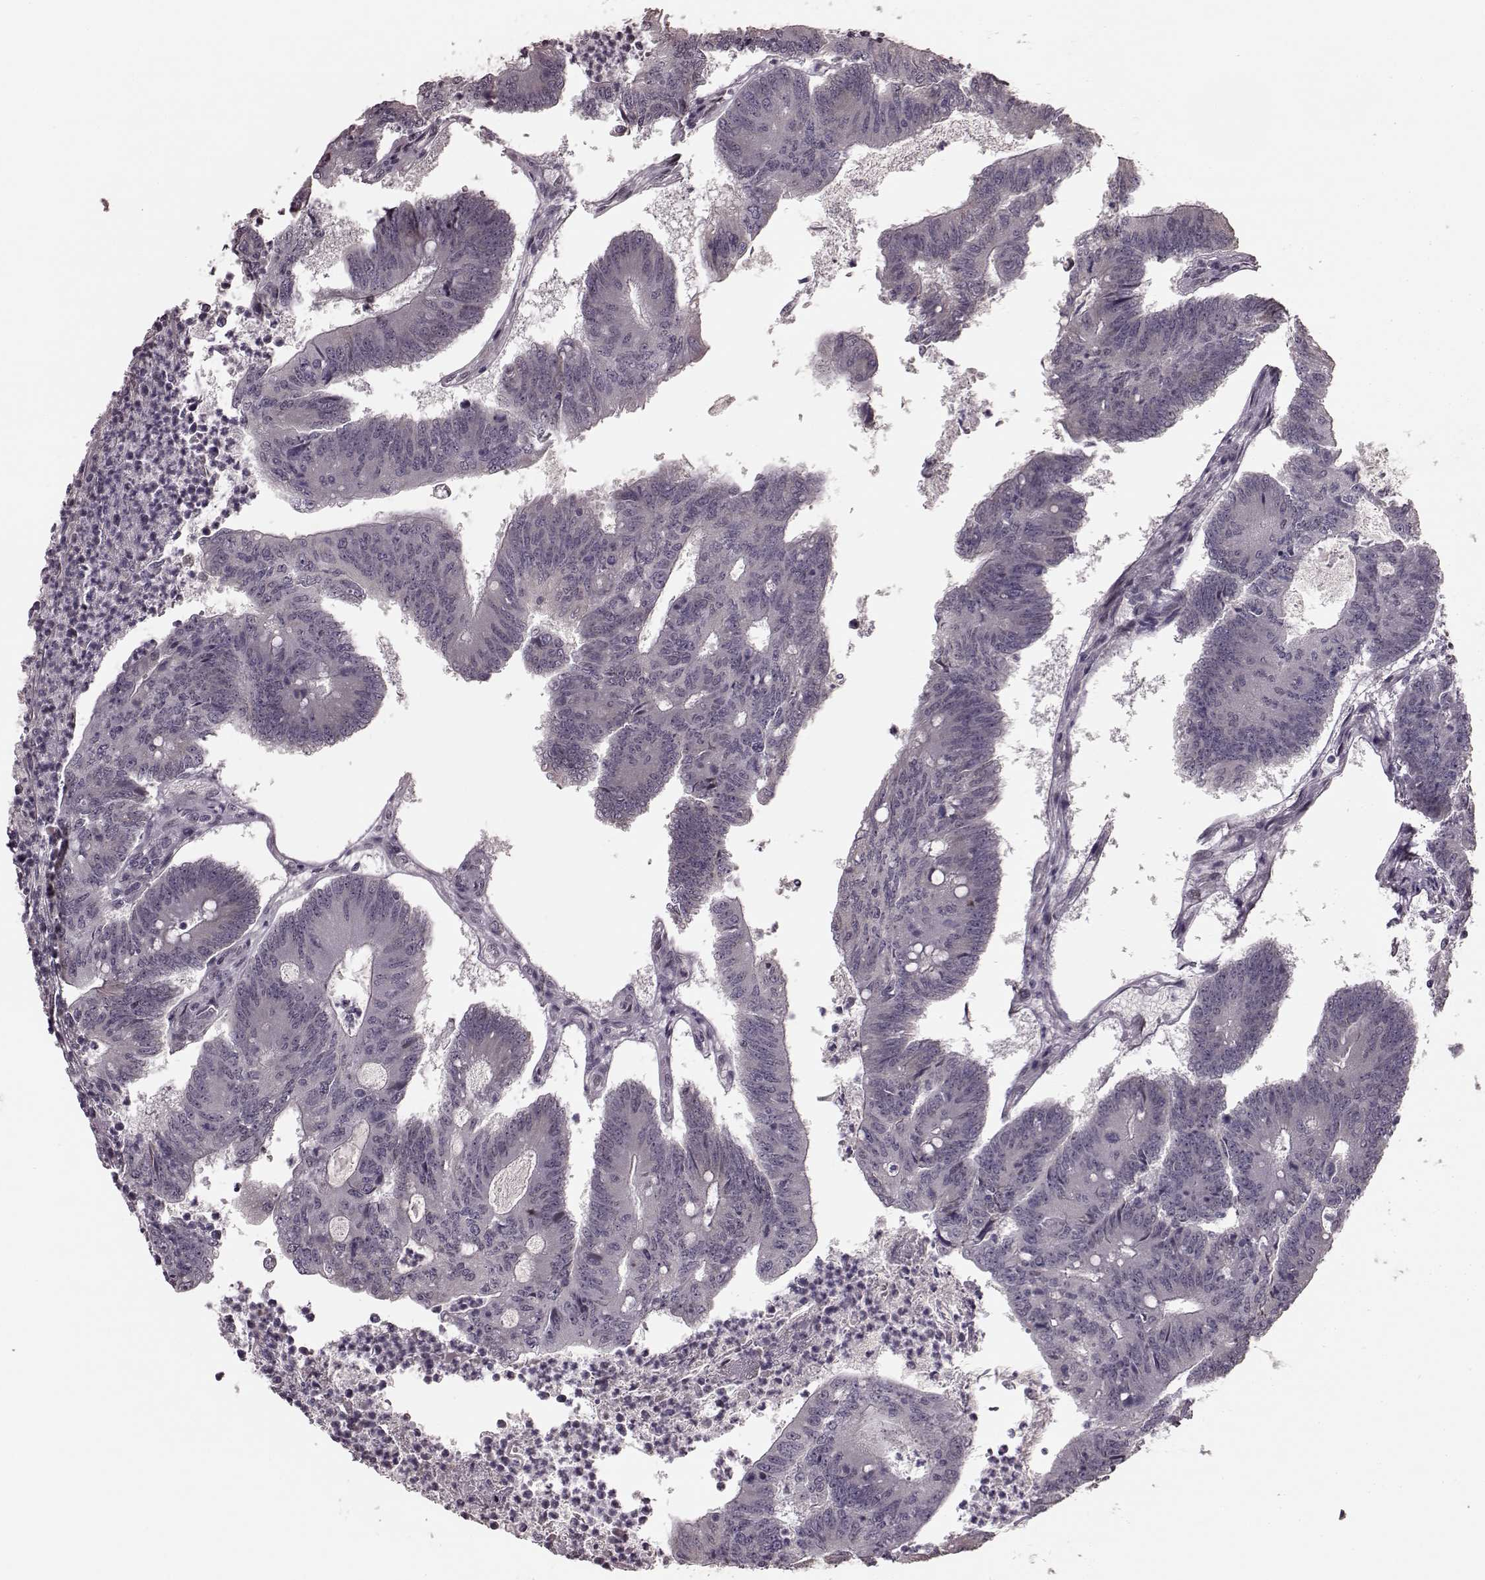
{"staining": {"intensity": "weak", "quantity": "<25%", "location": "cytoplasmic/membranous"}, "tissue": "colorectal cancer", "cell_type": "Tumor cells", "image_type": "cancer", "snomed": [{"axis": "morphology", "description": "Adenocarcinoma, NOS"}, {"axis": "topography", "description": "Colon"}], "caption": "The immunohistochemistry micrograph has no significant expression in tumor cells of colorectal adenocarcinoma tissue.", "gene": "PLCB4", "patient": {"sex": "female", "age": 70}}